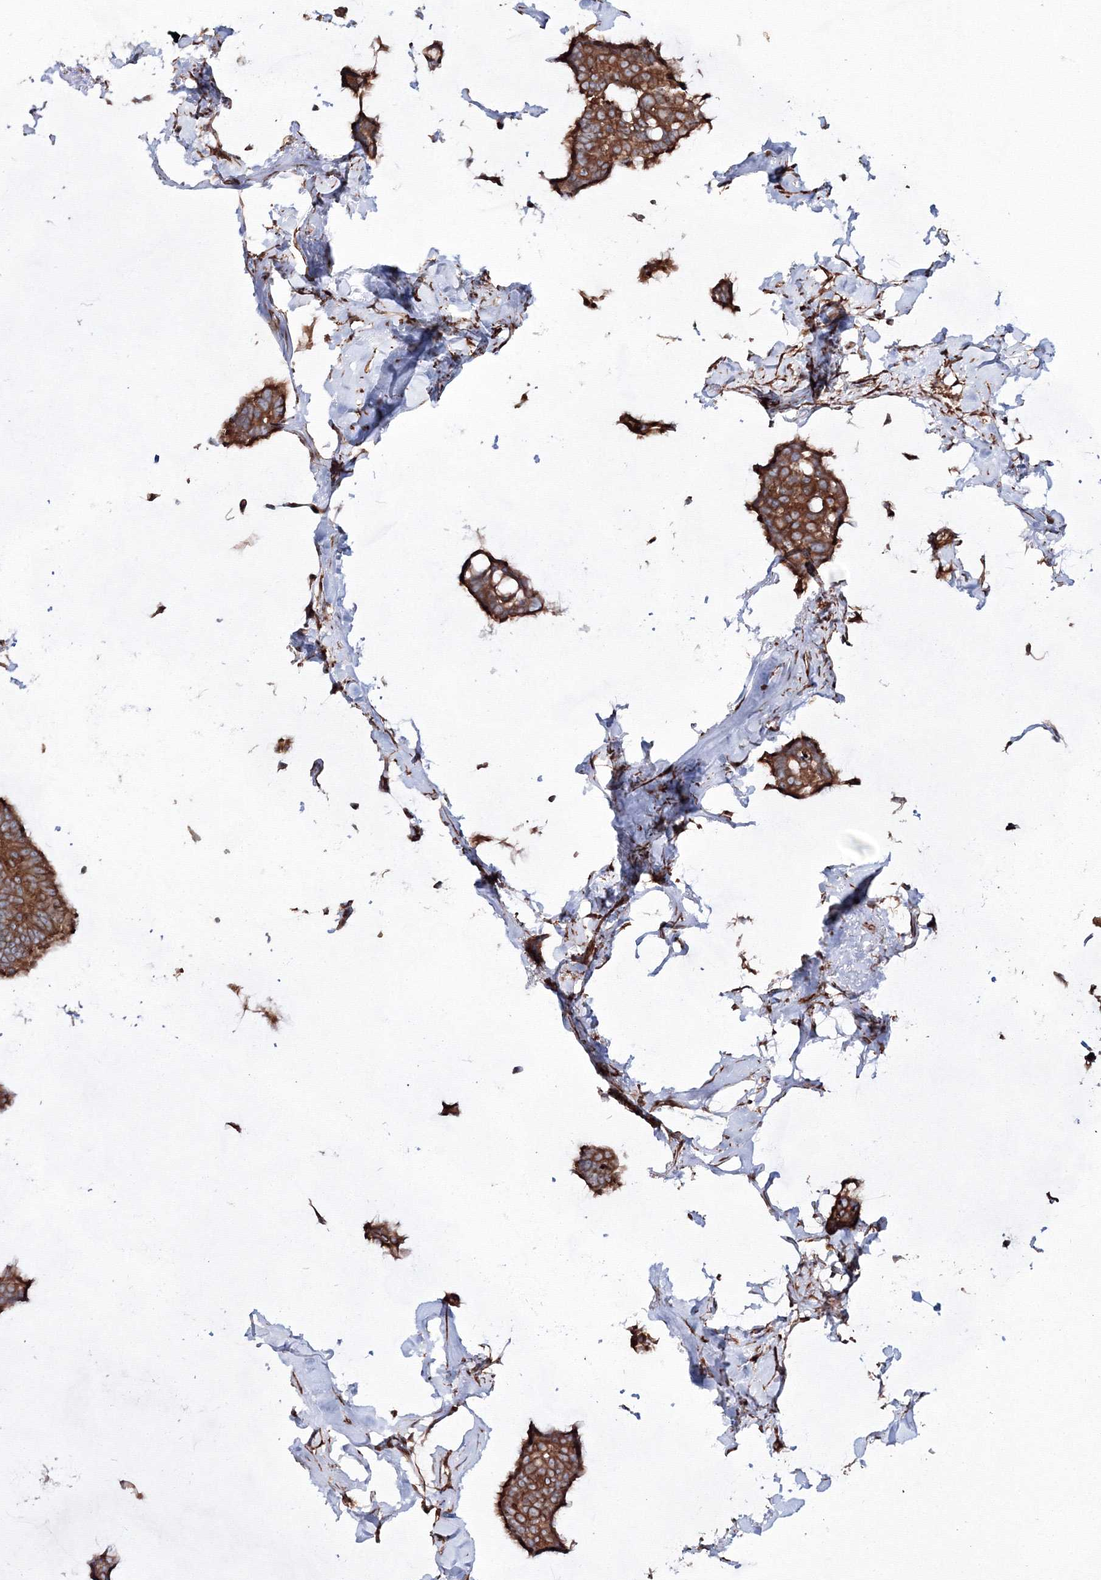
{"staining": {"intensity": "moderate", "quantity": ">75%", "location": "cytoplasmic/membranous"}, "tissue": "breast cancer", "cell_type": "Tumor cells", "image_type": "cancer", "snomed": [{"axis": "morphology", "description": "Duct carcinoma"}, {"axis": "topography", "description": "Breast"}], "caption": "A brown stain shows moderate cytoplasmic/membranous staining of a protein in human infiltrating ductal carcinoma (breast) tumor cells.", "gene": "EXOC6", "patient": {"sex": "female", "age": 93}}